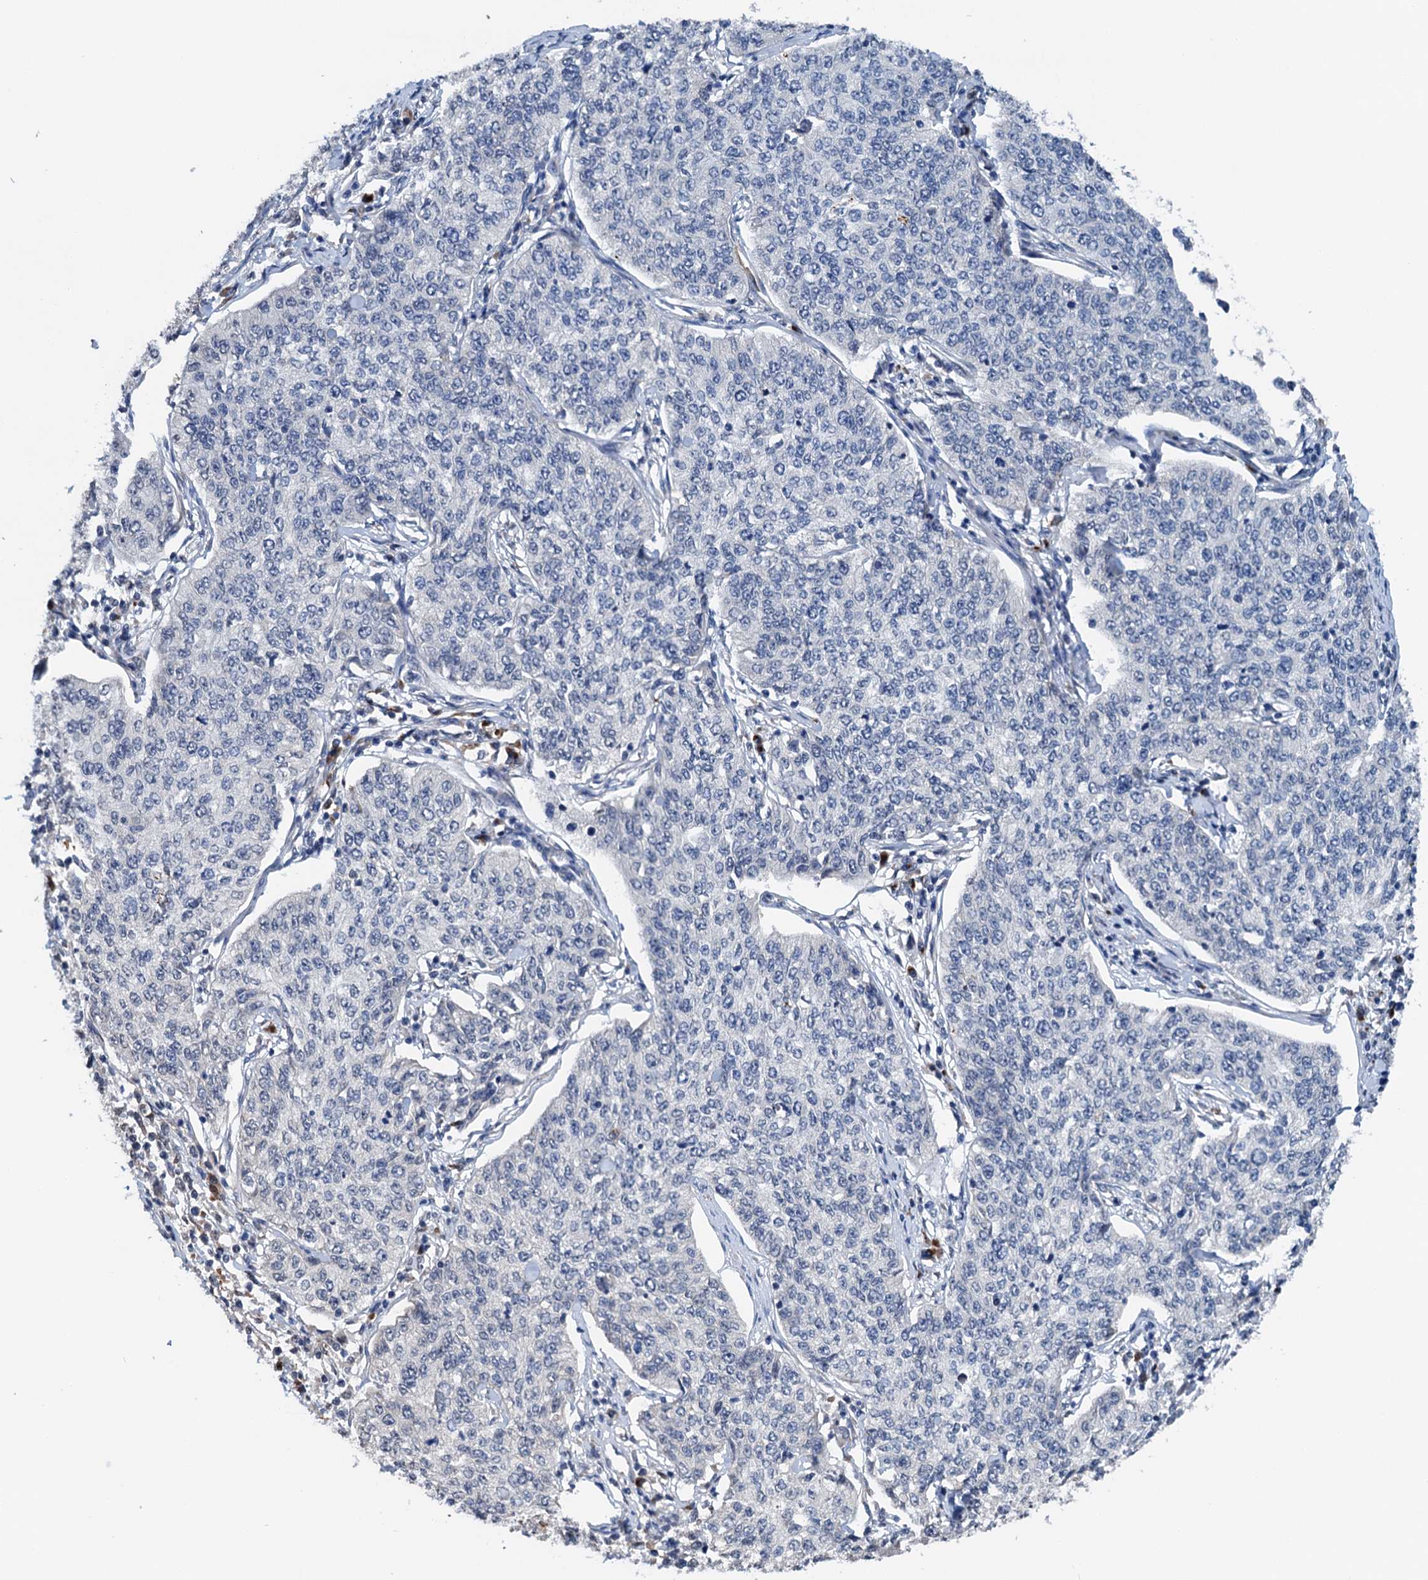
{"staining": {"intensity": "negative", "quantity": "none", "location": "none"}, "tissue": "cervical cancer", "cell_type": "Tumor cells", "image_type": "cancer", "snomed": [{"axis": "morphology", "description": "Squamous cell carcinoma, NOS"}, {"axis": "topography", "description": "Cervix"}], "caption": "This is an immunohistochemistry (IHC) micrograph of squamous cell carcinoma (cervical). There is no positivity in tumor cells.", "gene": "SHLD1", "patient": {"sex": "female", "age": 35}}